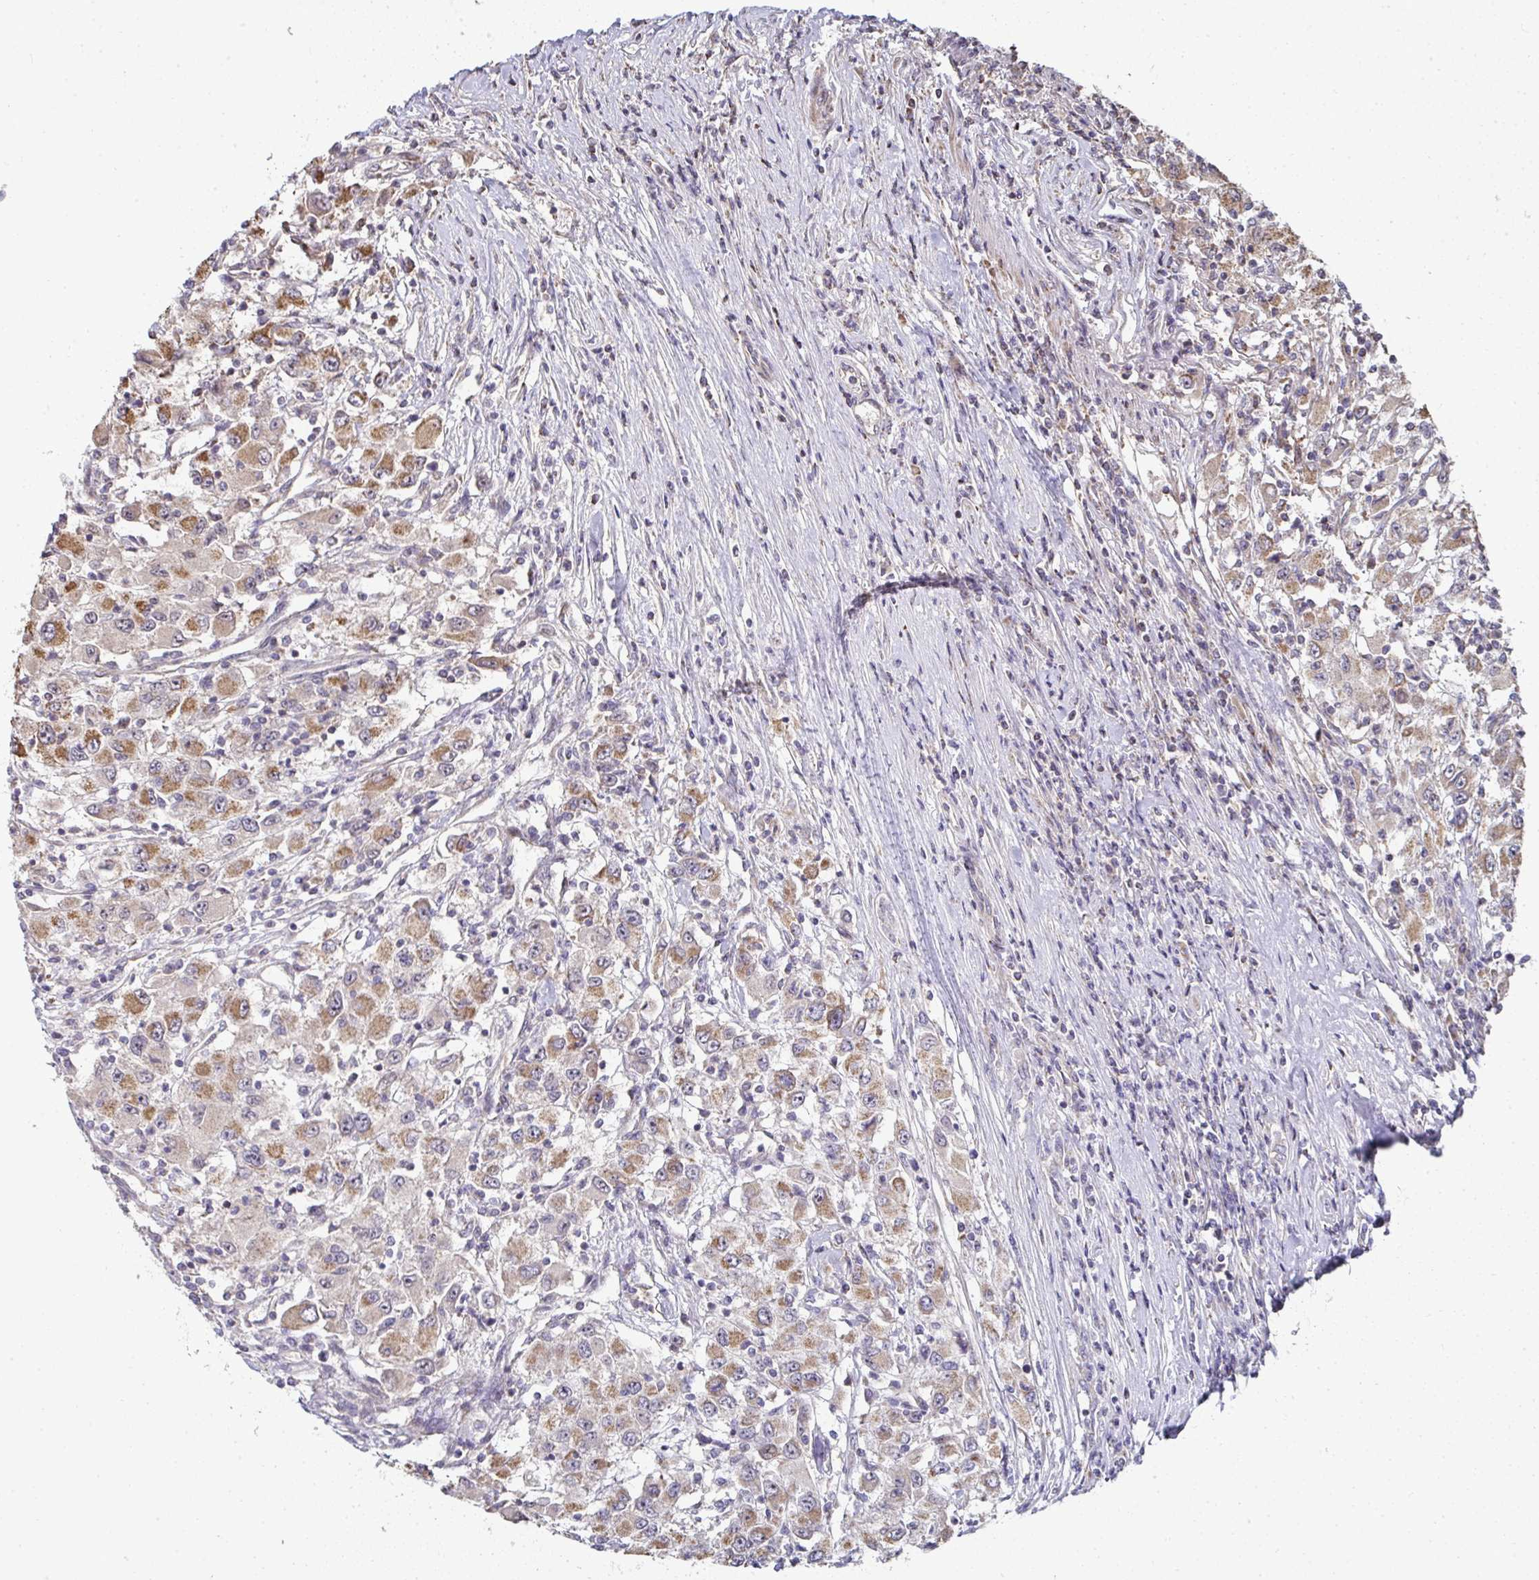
{"staining": {"intensity": "moderate", "quantity": ">75%", "location": "cytoplasmic/membranous"}, "tissue": "renal cancer", "cell_type": "Tumor cells", "image_type": "cancer", "snomed": [{"axis": "morphology", "description": "Adenocarcinoma, NOS"}, {"axis": "topography", "description": "Kidney"}], "caption": "Immunohistochemical staining of human renal cancer shows medium levels of moderate cytoplasmic/membranous positivity in approximately >75% of tumor cells. Immunohistochemistry stains the protein of interest in brown and the nuclei are stained blue.", "gene": "AGTPBP1", "patient": {"sex": "female", "age": 67}}